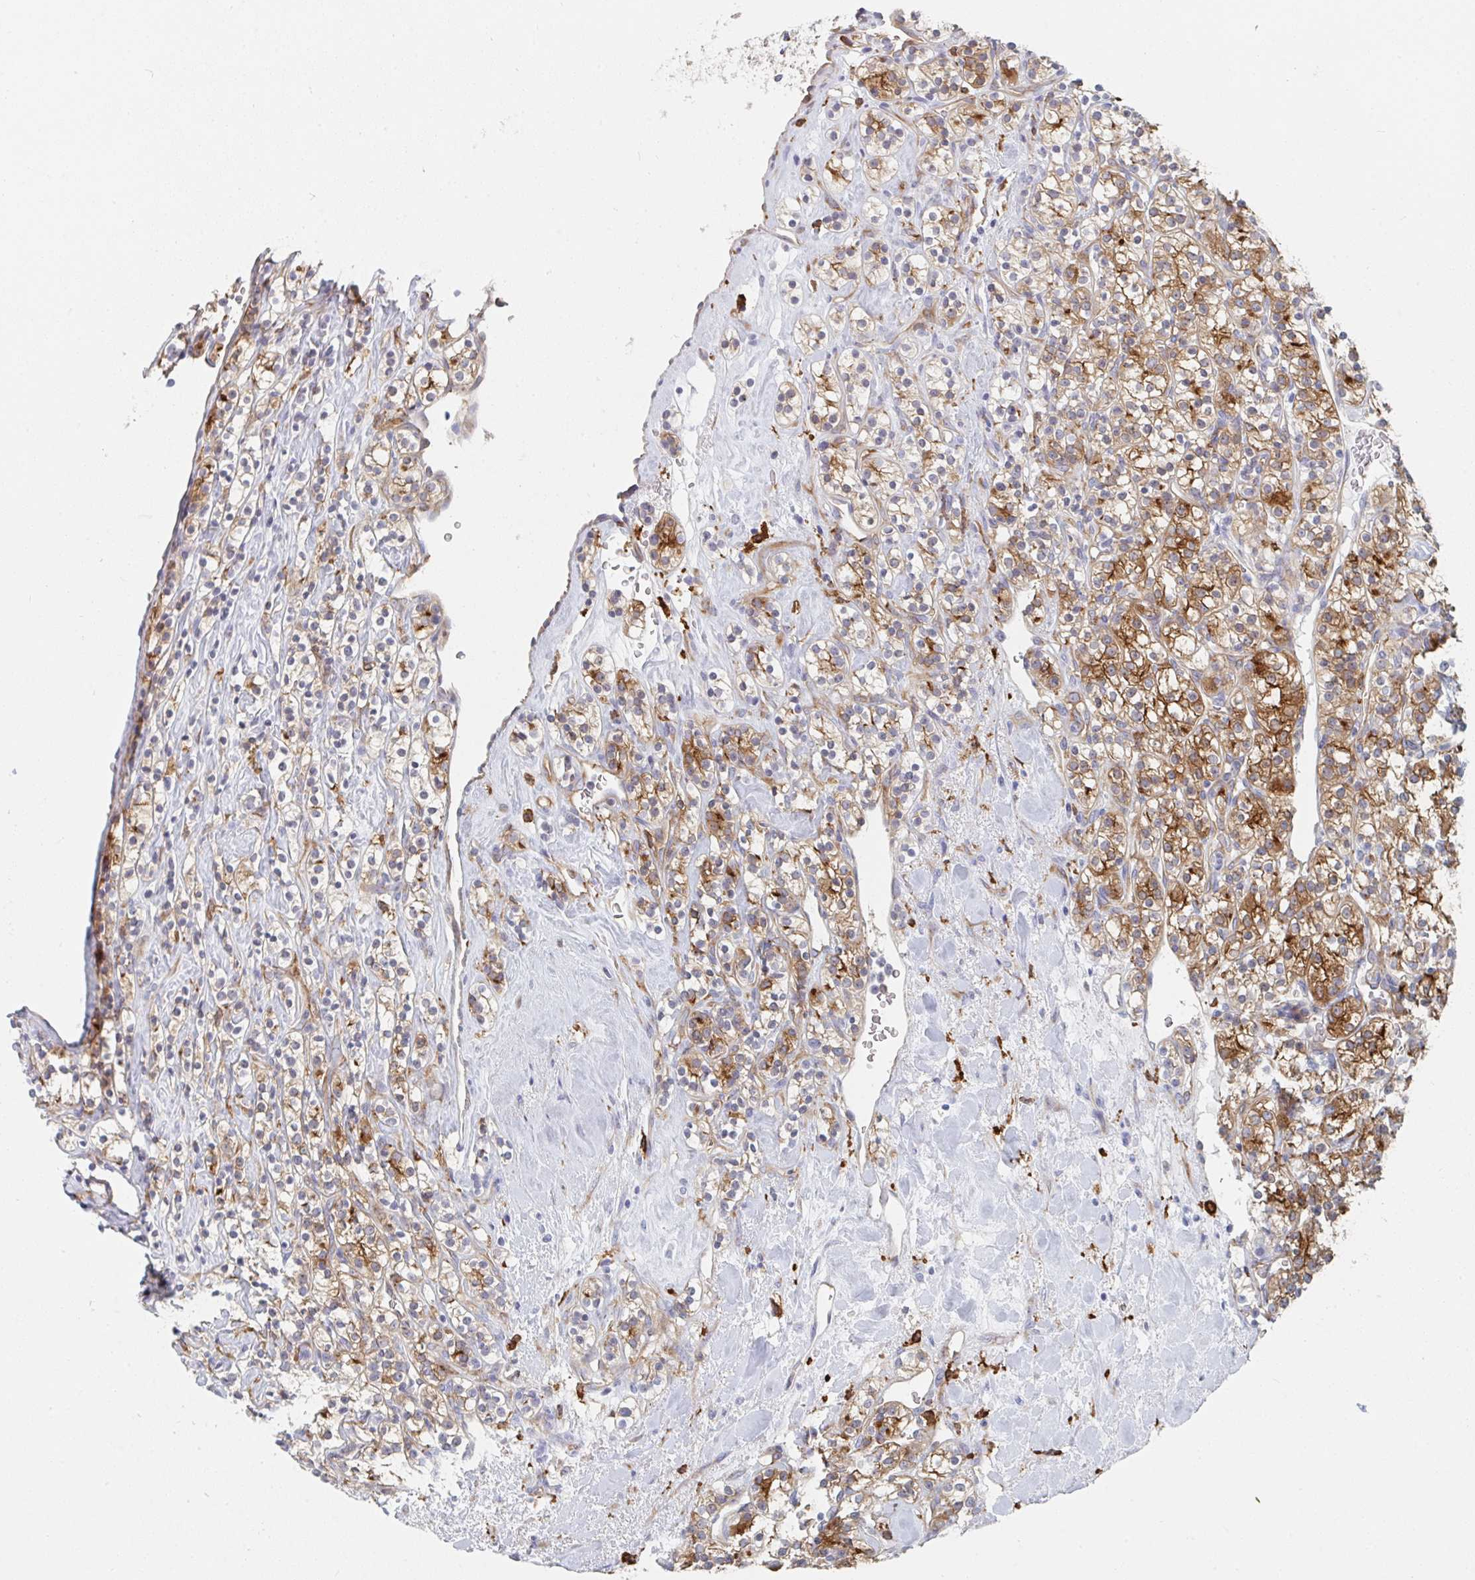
{"staining": {"intensity": "moderate", "quantity": "25%-75%", "location": "cytoplasmic/membranous"}, "tissue": "renal cancer", "cell_type": "Tumor cells", "image_type": "cancer", "snomed": [{"axis": "morphology", "description": "Adenocarcinoma, NOS"}, {"axis": "topography", "description": "Kidney"}], "caption": "Human renal cancer (adenocarcinoma) stained with a protein marker exhibits moderate staining in tumor cells.", "gene": "DAB2", "patient": {"sex": "male", "age": 77}}